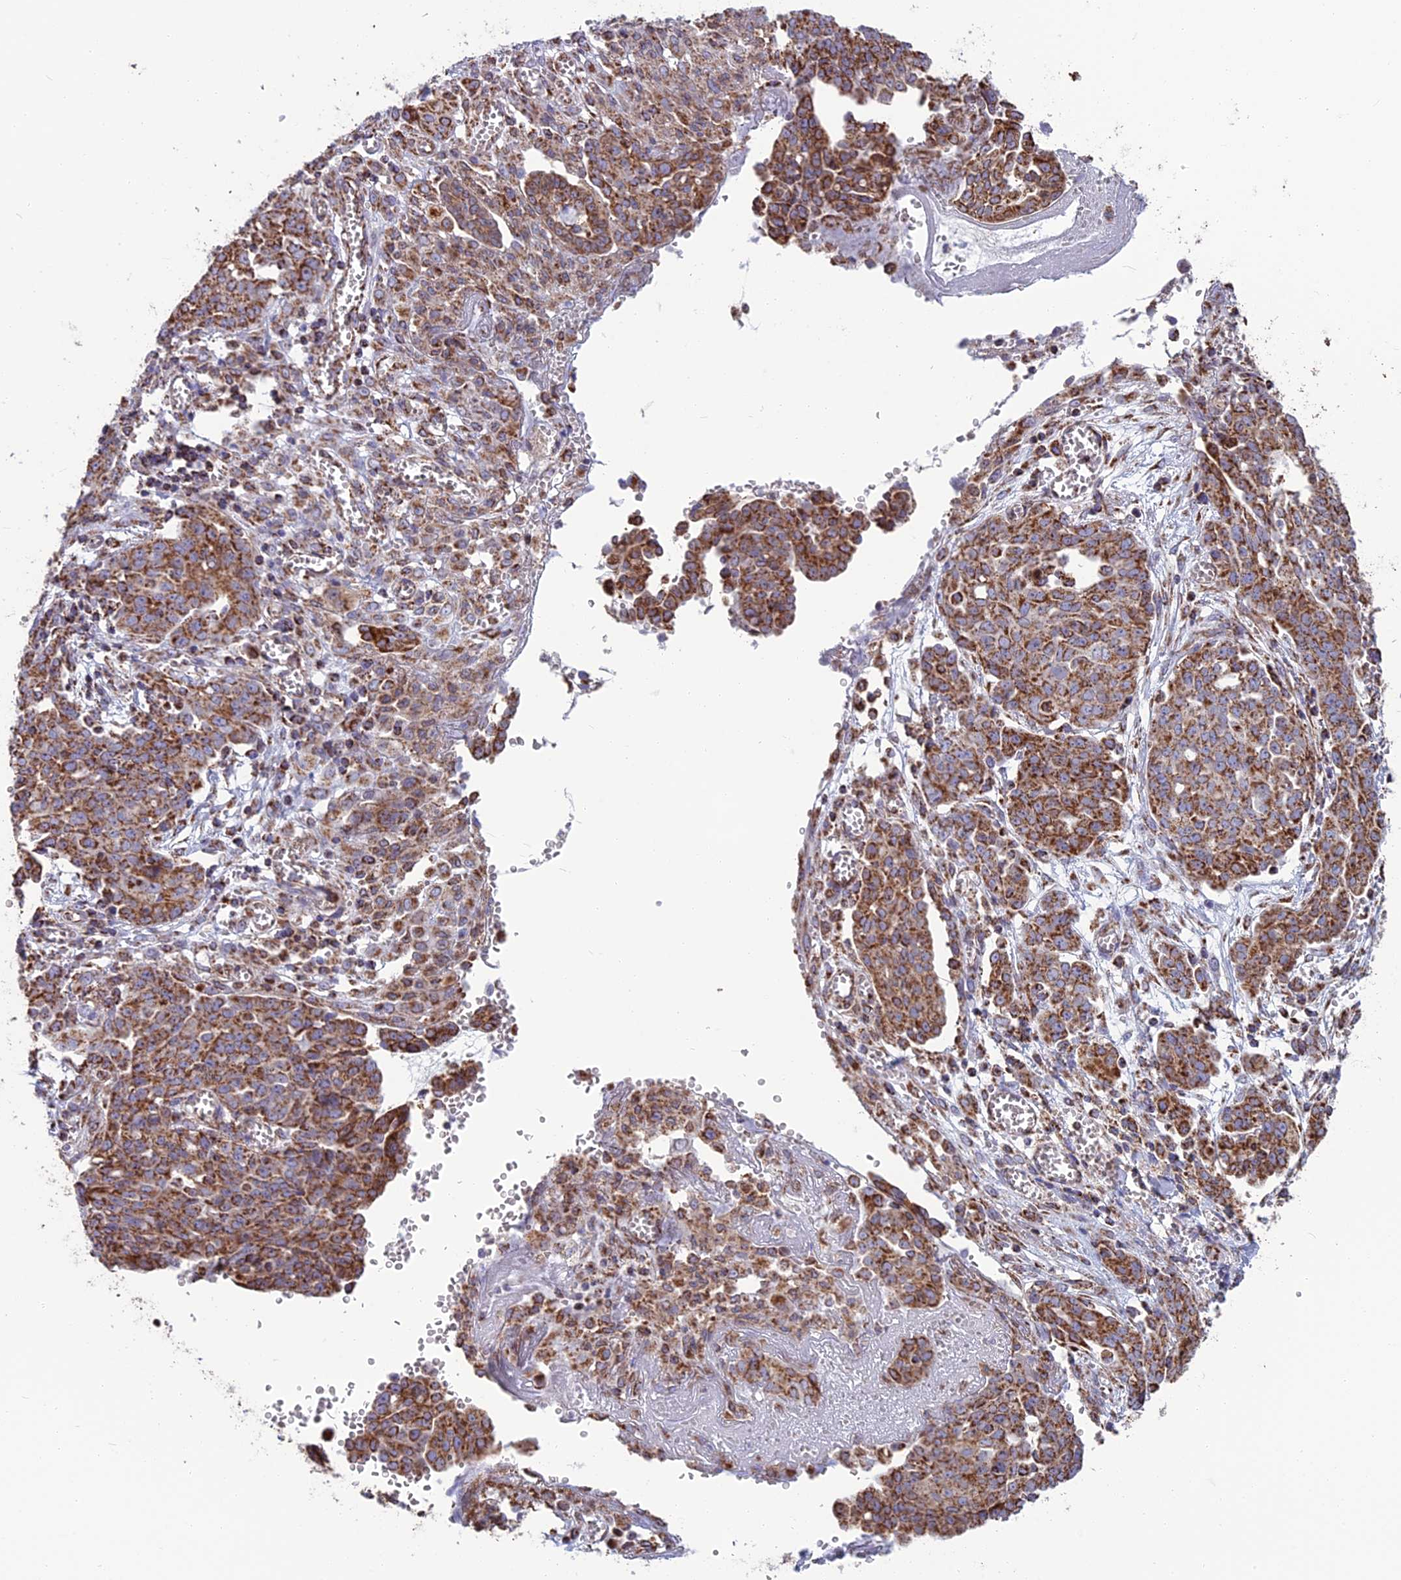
{"staining": {"intensity": "moderate", "quantity": ">75%", "location": "cytoplasmic/membranous"}, "tissue": "ovarian cancer", "cell_type": "Tumor cells", "image_type": "cancer", "snomed": [{"axis": "morphology", "description": "Cystadenocarcinoma, serous, NOS"}, {"axis": "topography", "description": "Soft tissue"}, {"axis": "topography", "description": "Ovary"}], "caption": "Protein staining of ovarian cancer tissue exhibits moderate cytoplasmic/membranous expression in approximately >75% of tumor cells.", "gene": "CS", "patient": {"sex": "female", "age": 57}}